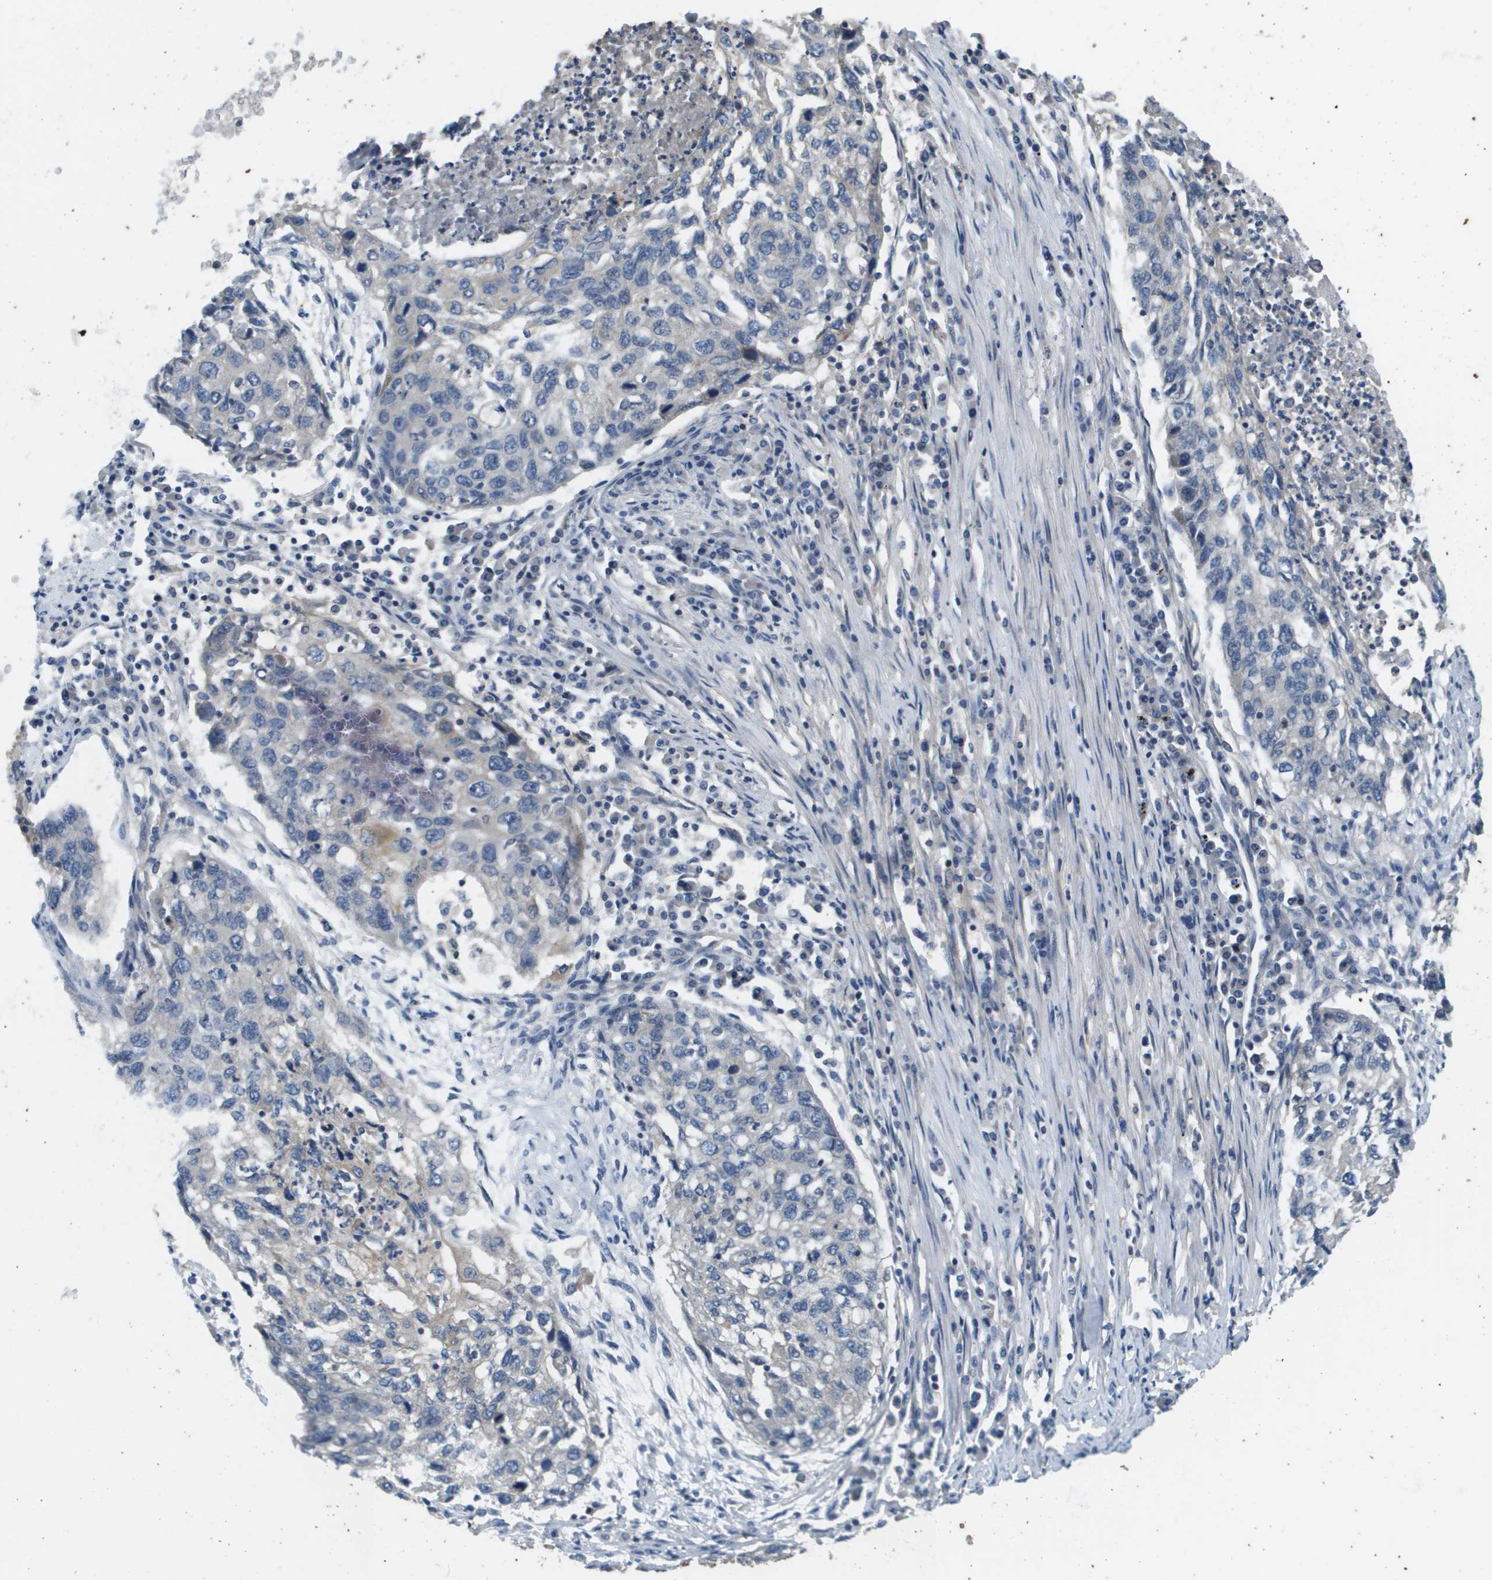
{"staining": {"intensity": "negative", "quantity": "none", "location": "none"}, "tissue": "lung cancer", "cell_type": "Tumor cells", "image_type": "cancer", "snomed": [{"axis": "morphology", "description": "Squamous cell carcinoma, NOS"}, {"axis": "topography", "description": "Lung"}], "caption": "There is no significant positivity in tumor cells of squamous cell carcinoma (lung). Nuclei are stained in blue.", "gene": "KRT23", "patient": {"sex": "female", "age": 63}}